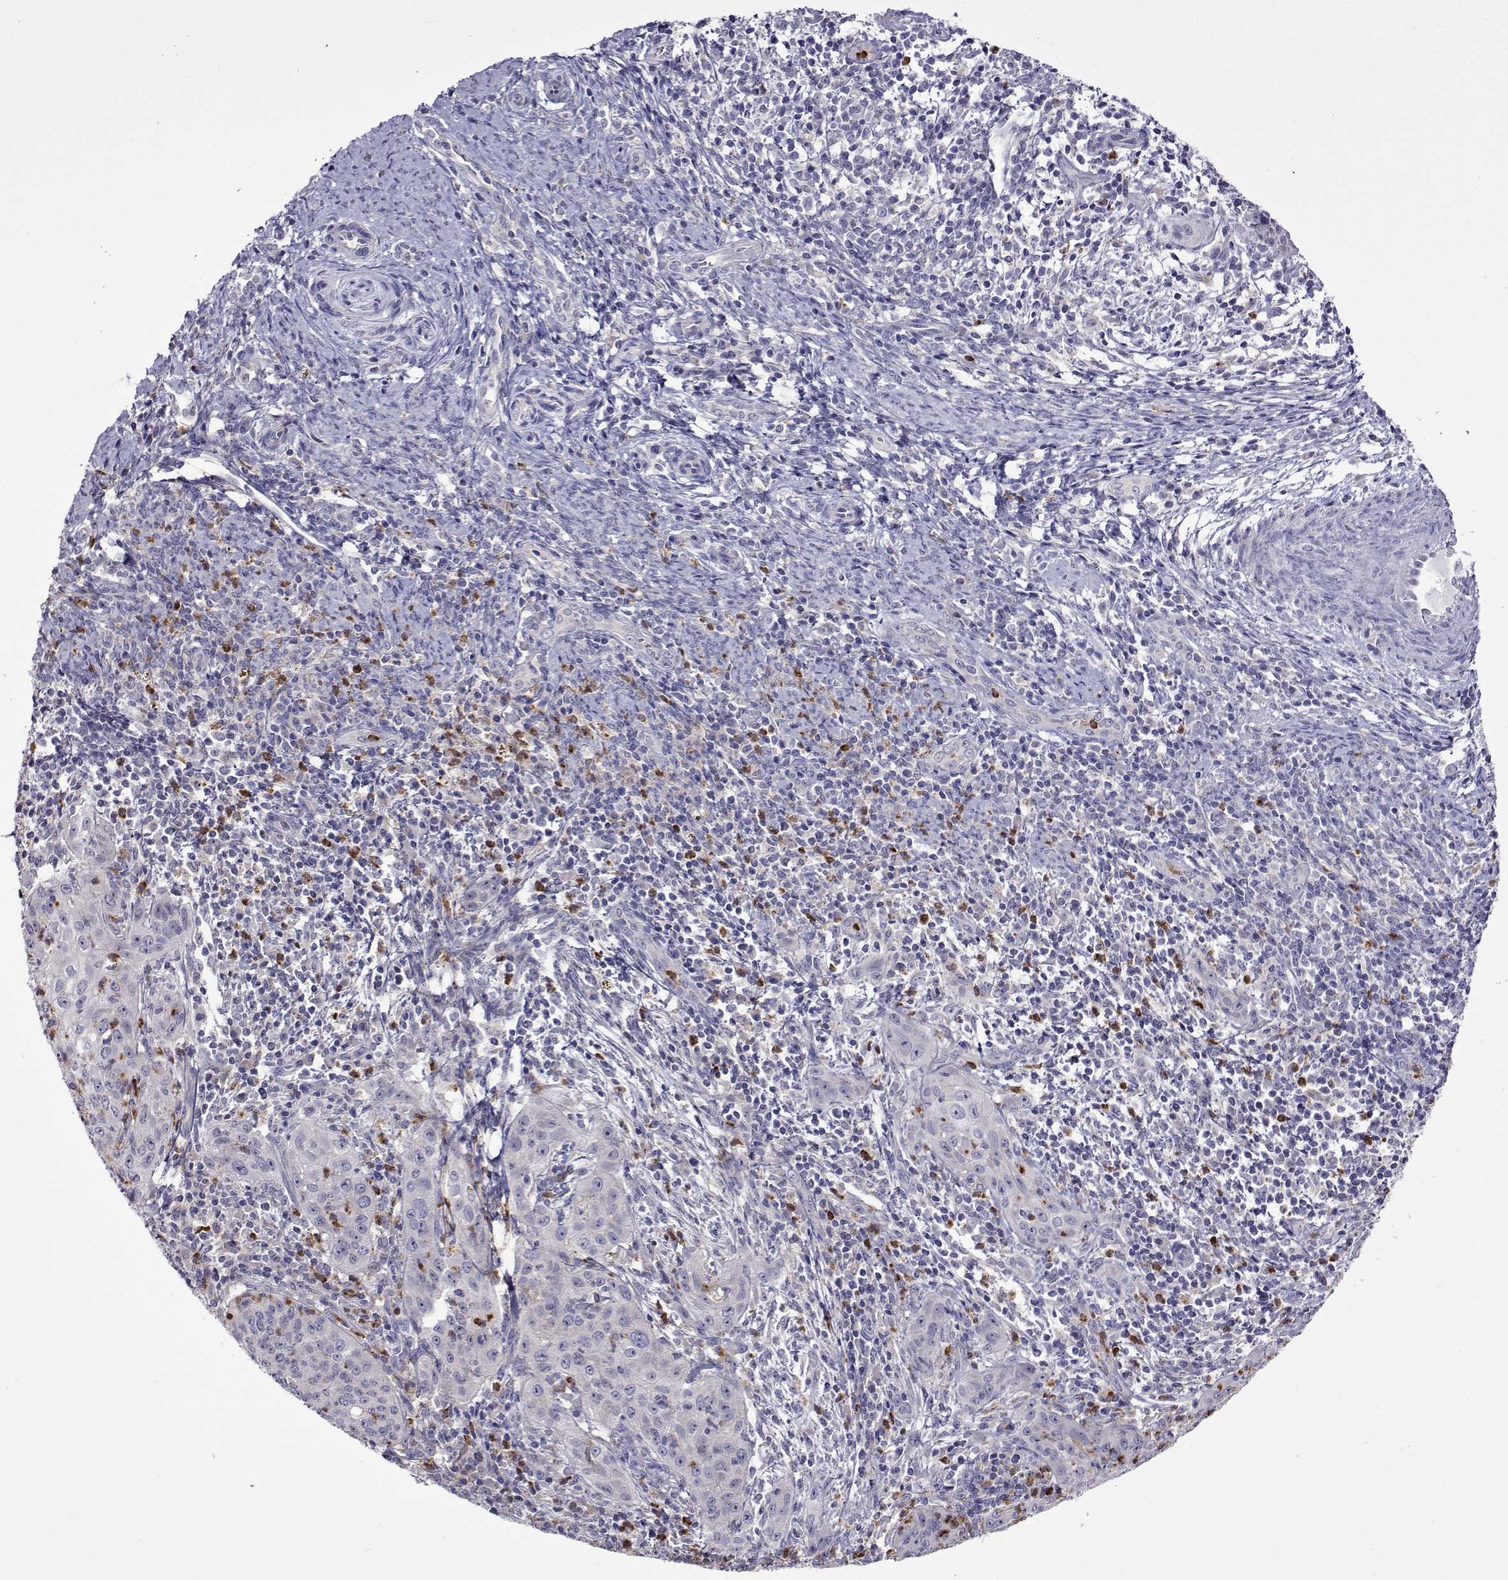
{"staining": {"intensity": "negative", "quantity": "none", "location": "none"}, "tissue": "cervical cancer", "cell_type": "Tumor cells", "image_type": "cancer", "snomed": [{"axis": "morphology", "description": "Squamous cell carcinoma, NOS"}, {"axis": "topography", "description": "Cervix"}], "caption": "Tumor cells show no significant expression in cervical cancer (squamous cell carcinoma). The staining was performed using DAB (3,3'-diaminobenzidine) to visualize the protein expression in brown, while the nuclei were stained in blue with hematoxylin (Magnification: 20x).", "gene": "SULT2A1", "patient": {"sex": "female", "age": 30}}